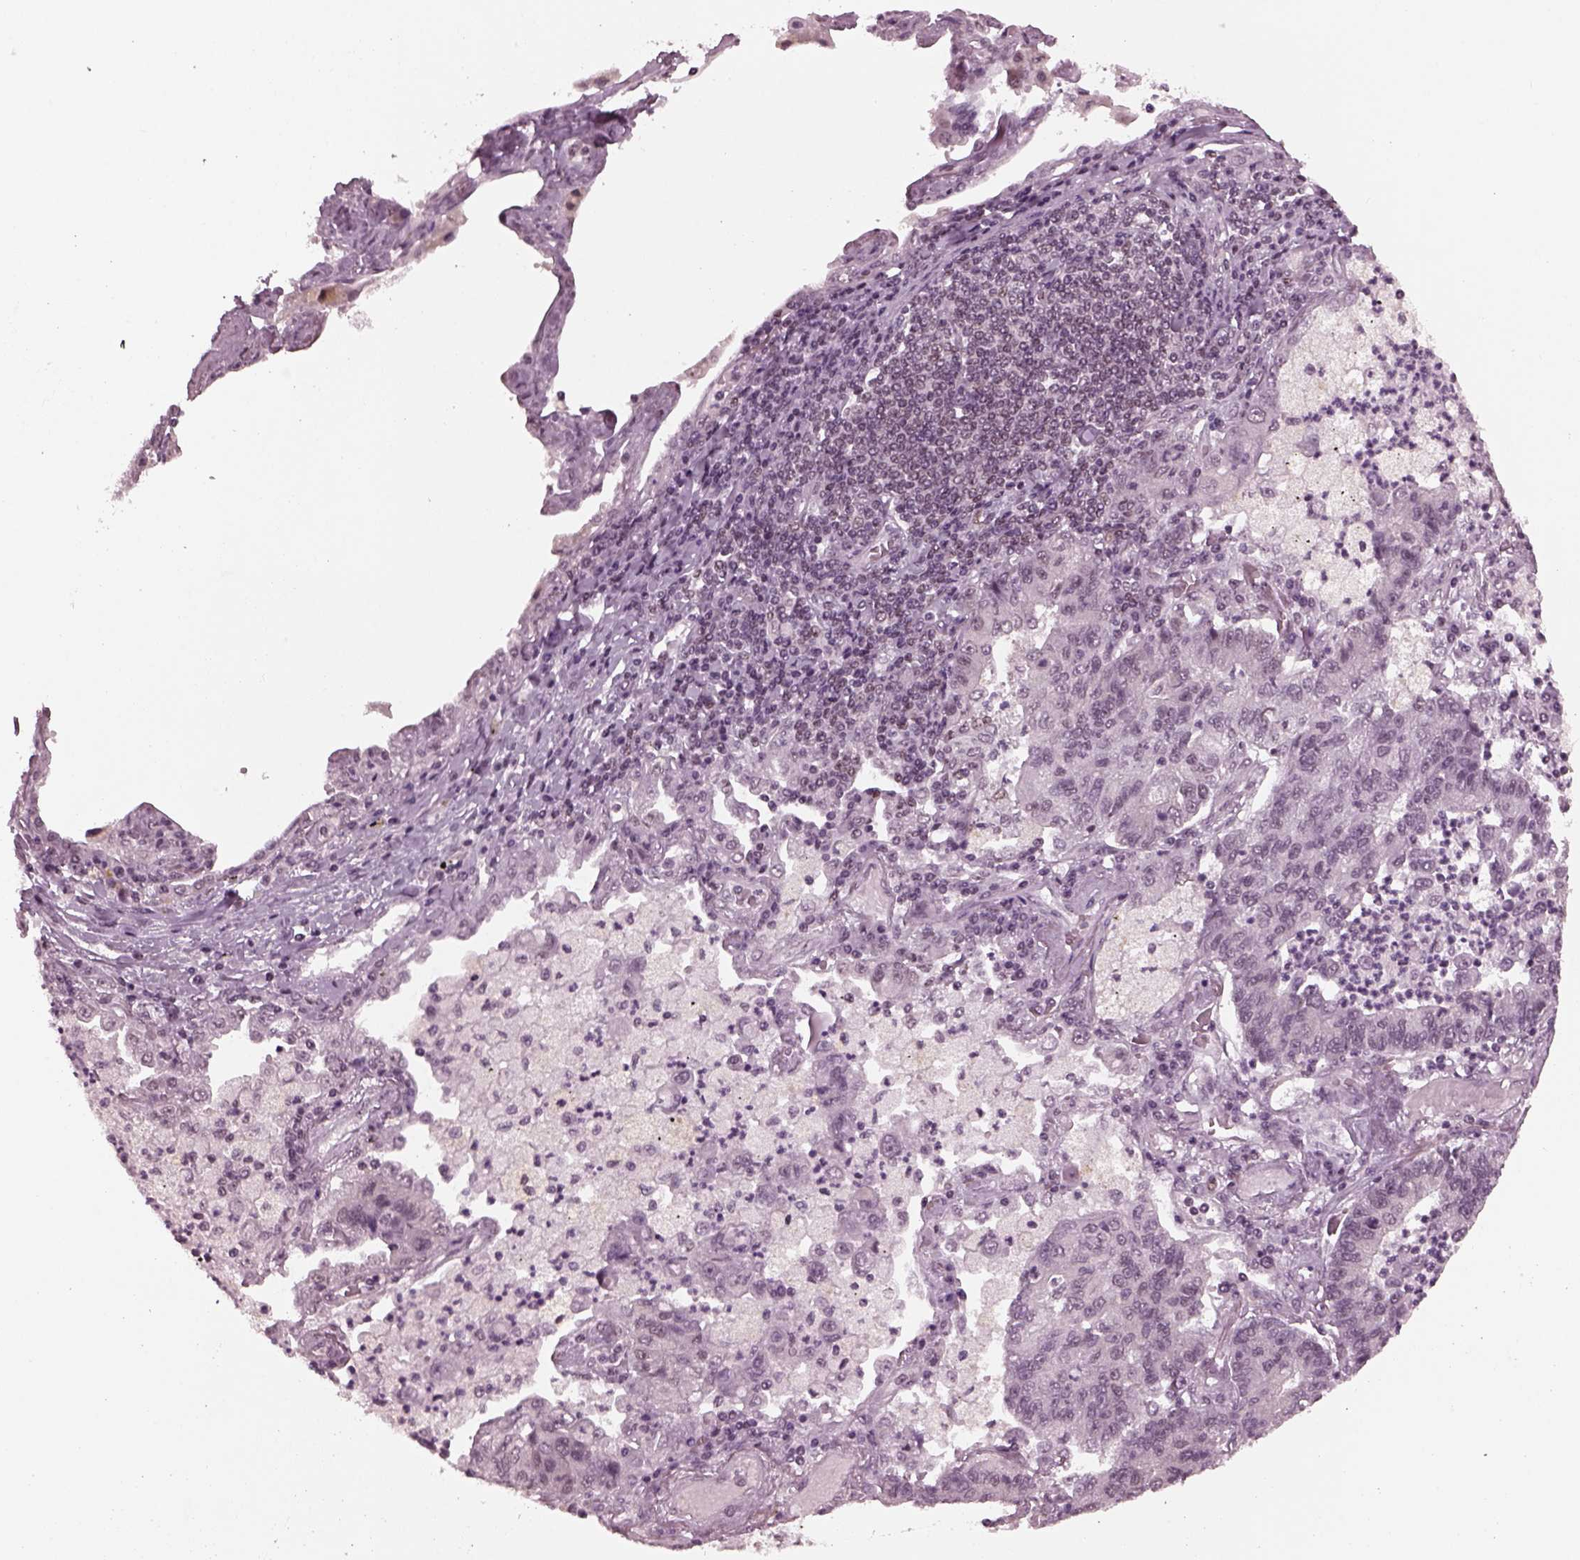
{"staining": {"intensity": "negative", "quantity": "none", "location": "none"}, "tissue": "lung cancer", "cell_type": "Tumor cells", "image_type": "cancer", "snomed": [{"axis": "morphology", "description": "Adenocarcinoma, NOS"}, {"axis": "topography", "description": "Lung"}], "caption": "The immunohistochemistry image has no significant staining in tumor cells of lung adenocarcinoma tissue.", "gene": "RUVBL2", "patient": {"sex": "female", "age": 57}}